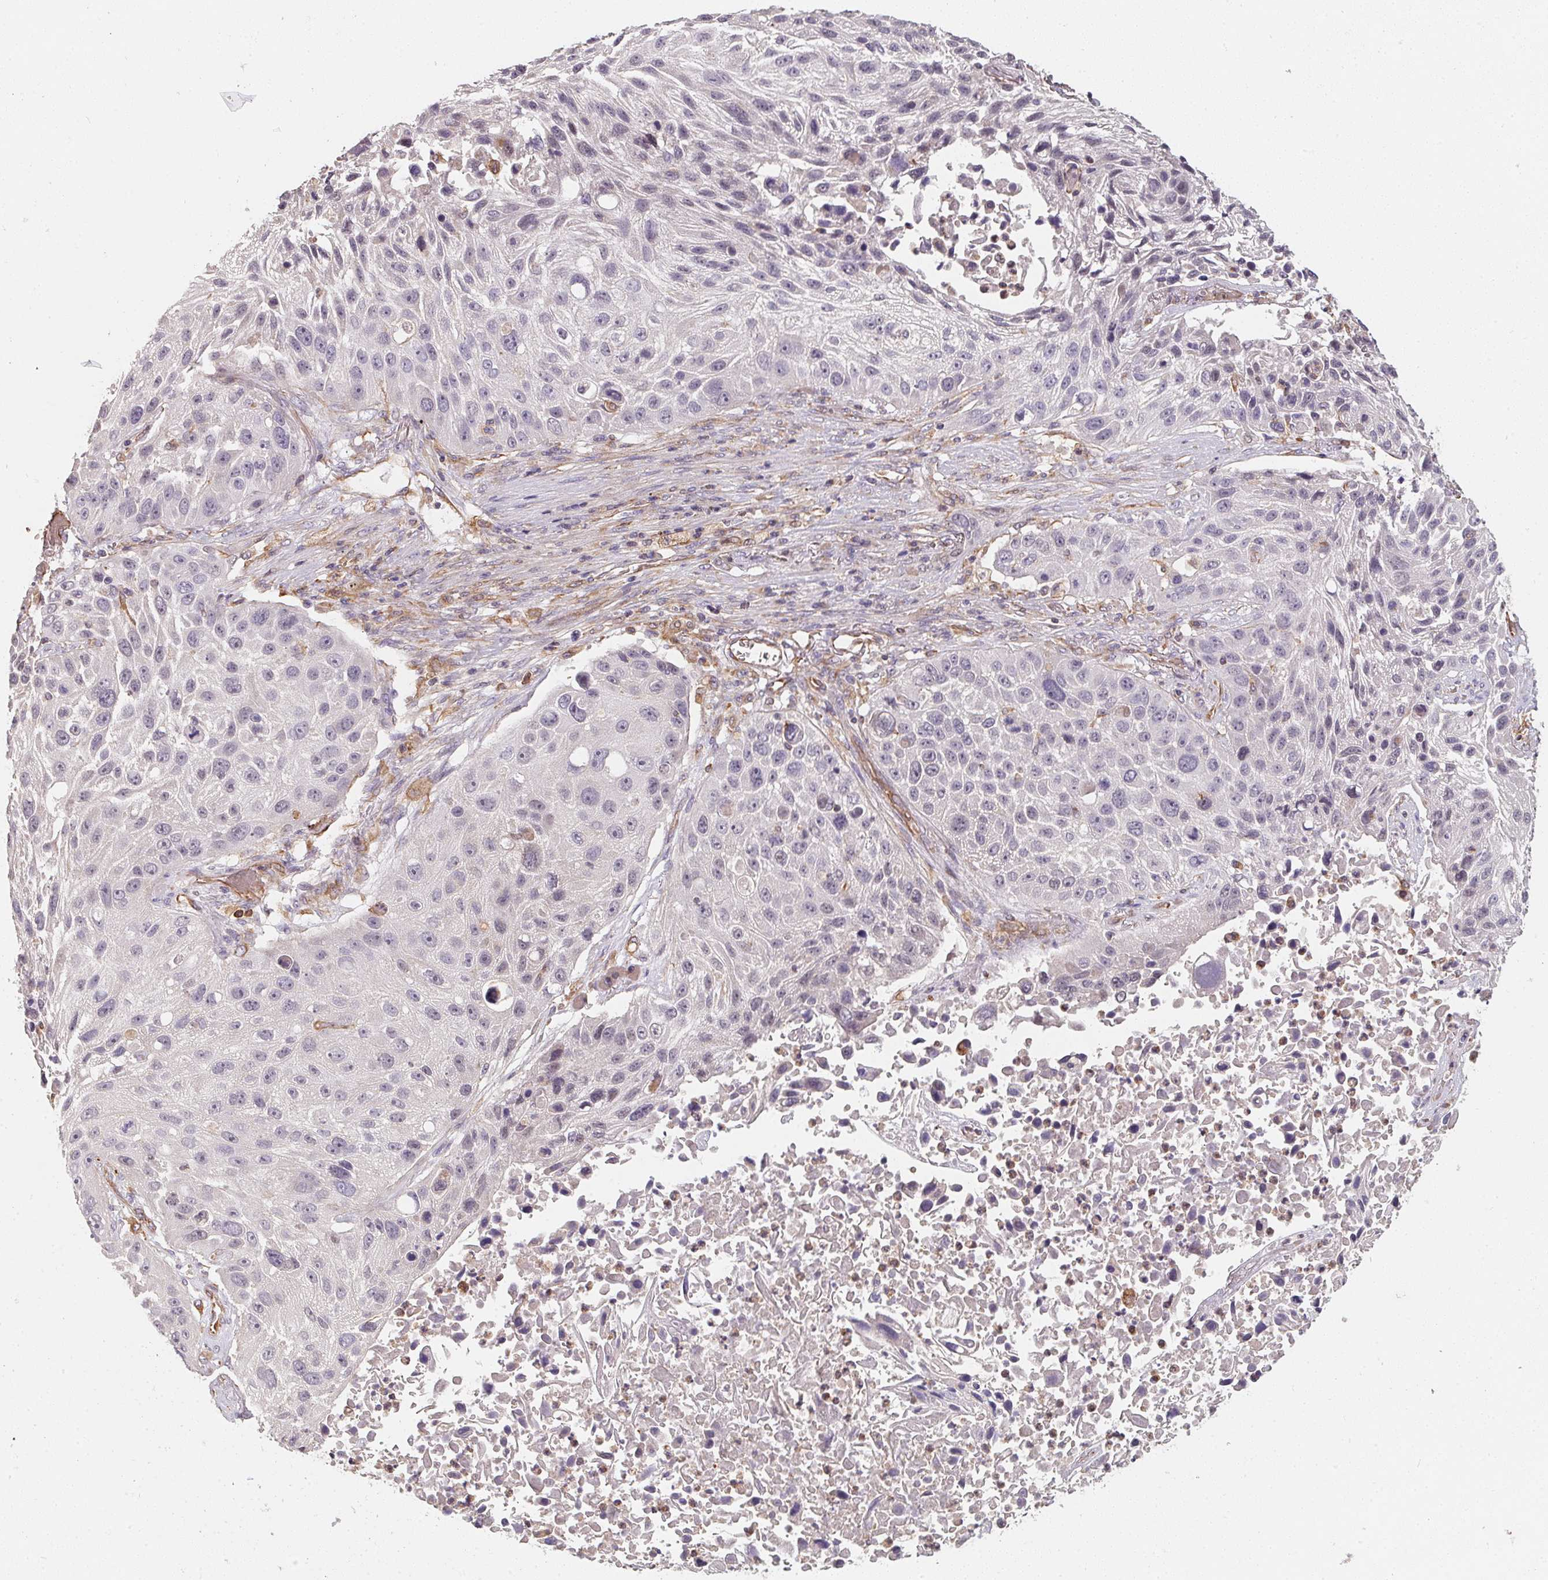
{"staining": {"intensity": "negative", "quantity": "none", "location": "none"}, "tissue": "lung cancer", "cell_type": "Tumor cells", "image_type": "cancer", "snomed": [{"axis": "morphology", "description": "Normal morphology"}, {"axis": "morphology", "description": "Squamous cell carcinoma, NOS"}, {"axis": "topography", "description": "Lymph node"}, {"axis": "topography", "description": "Lung"}], "caption": "High power microscopy micrograph of an immunohistochemistry (IHC) photomicrograph of lung cancer, revealing no significant expression in tumor cells. (DAB (3,3'-diaminobenzidine) immunohistochemistry, high magnification).", "gene": "TBKBP1", "patient": {"sex": "male", "age": 67}}